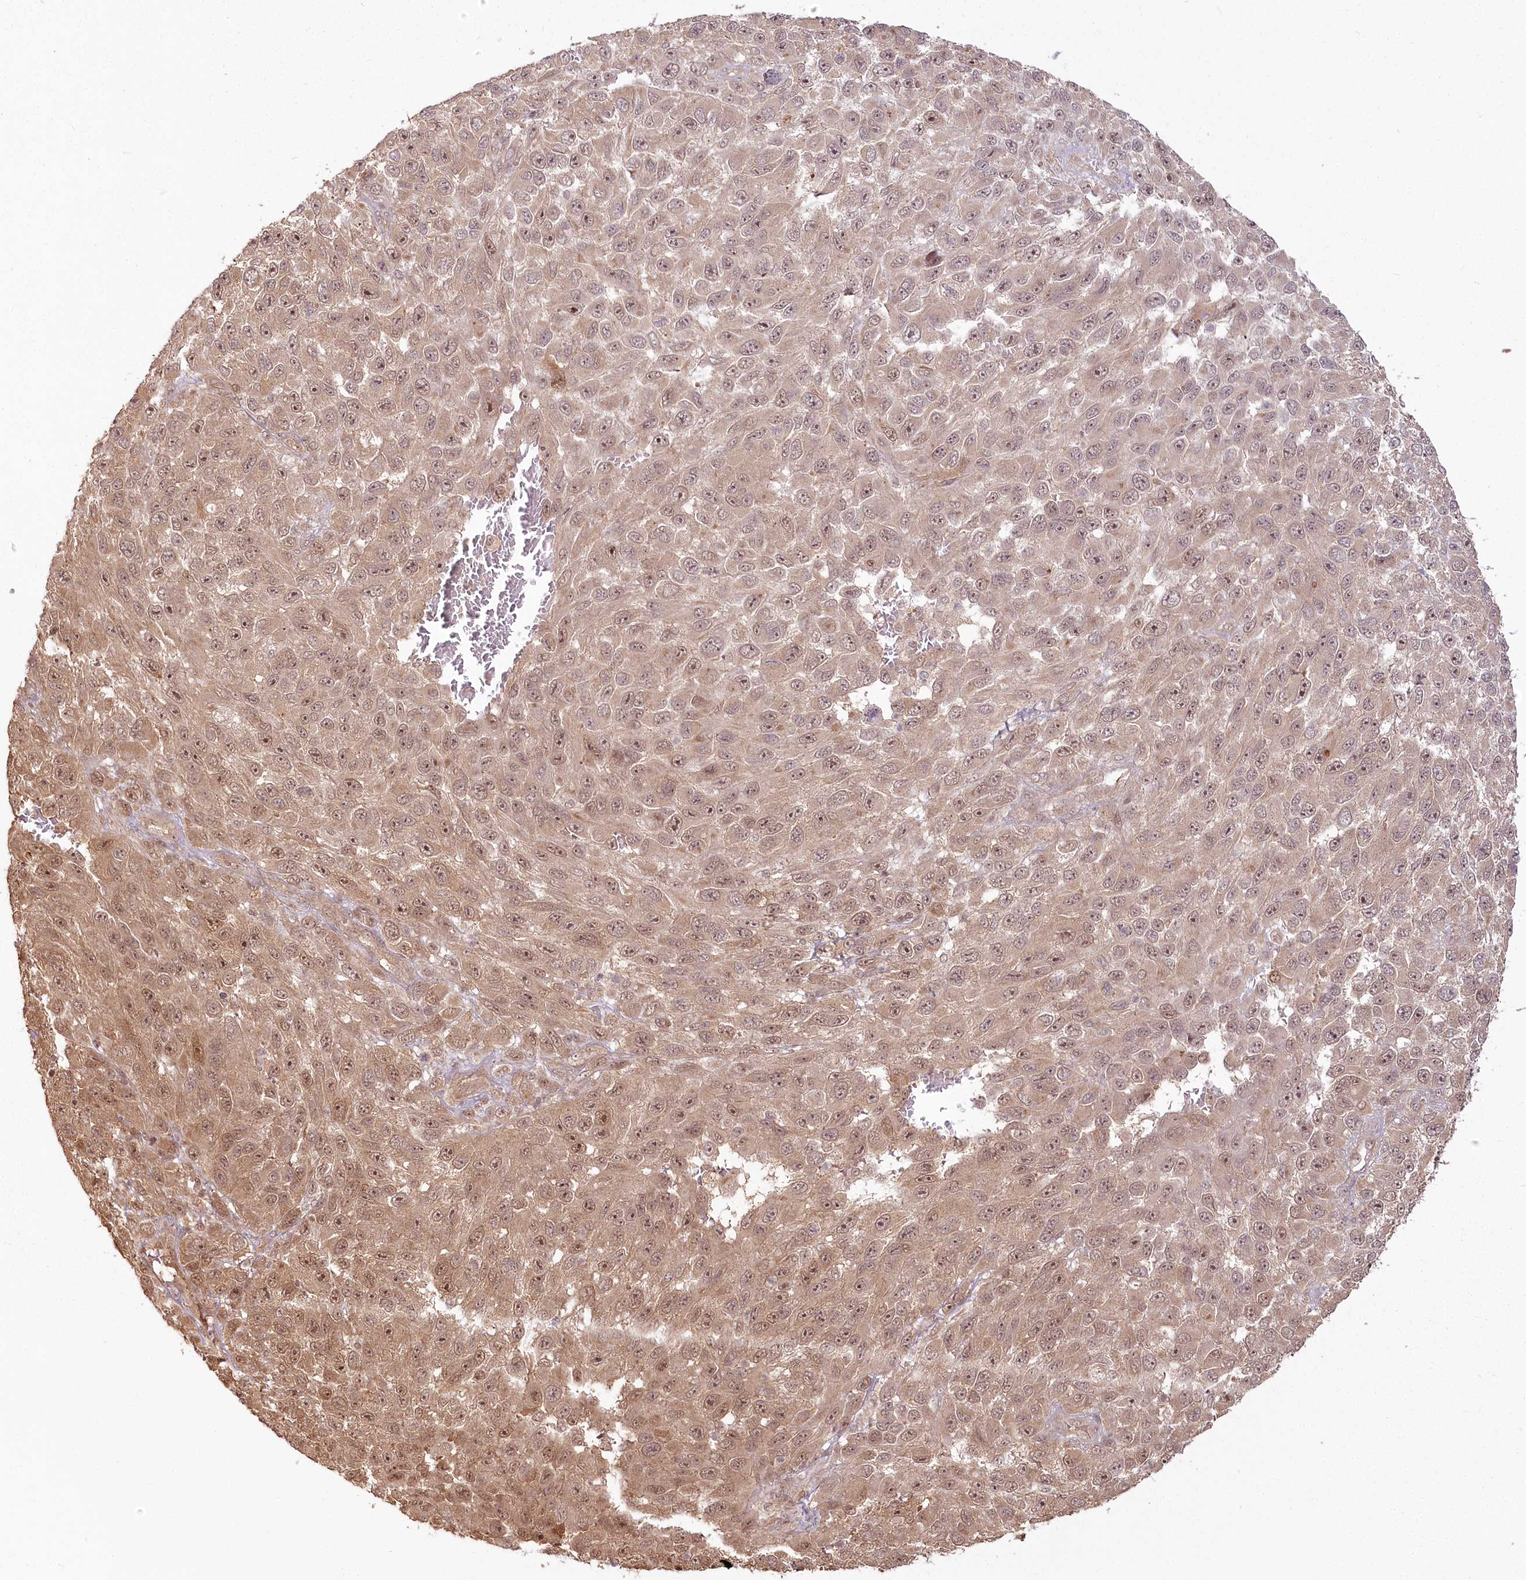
{"staining": {"intensity": "moderate", "quantity": ">75%", "location": "cytoplasmic/membranous,nuclear"}, "tissue": "melanoma", "cell_type": "Tumor cells", "image_type": "cancer", "snomed": [{"axis": "morphology", "description": "Malignant melanoma, NOS"}, {"axis": "topography", "description": "Skin"}], "caption": "Protein expression analysis of human malignant melanoma reveals moderate cytoplasmic/membranous and nuclear staining in approximately >75% of tumor cells. (IHC, brightfield microscopy, high magnification).", "gene": "R3HDM2", "patient": {"sex": "female", "age": 96}}